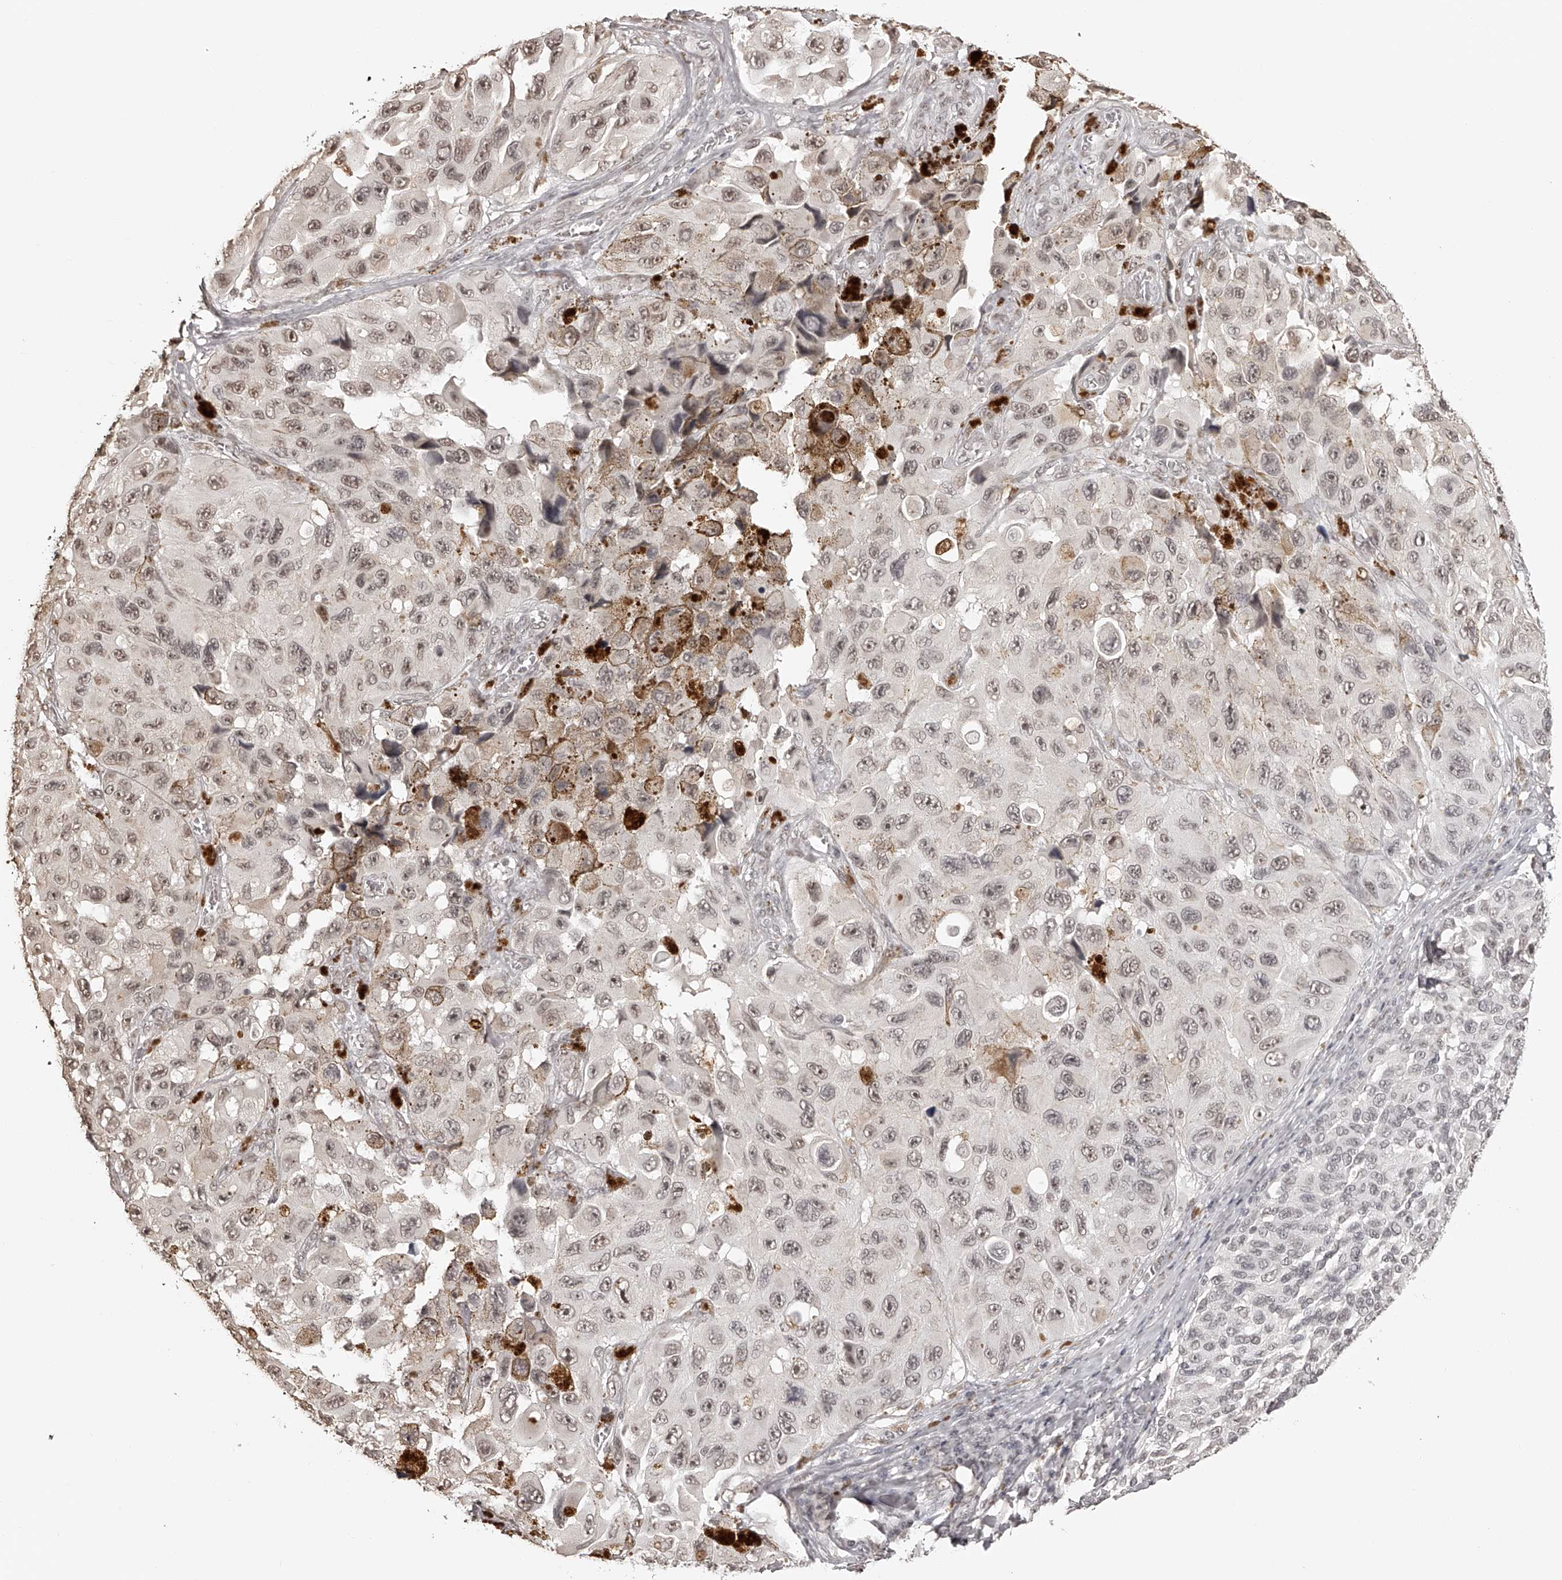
{"staining": {"intensity": "weak", "quantity": ">75%", "location": "nuclear"}, "tissue": "melanoma", "cell_type": "Tumor cells", "image_type": "cancer", "snomed": [{"axis": "morphology", "description": "Malignant melanoma, NOS"}, {"axis": "topography", "description": "Skin"}], "caption": "A histopathology image of human malignant melanoma stained for a protein exhibits weak nuclear brown staining in tumor cells.", "gene": "ZNF503", "patient": {"sex": "female", "age": 73}}